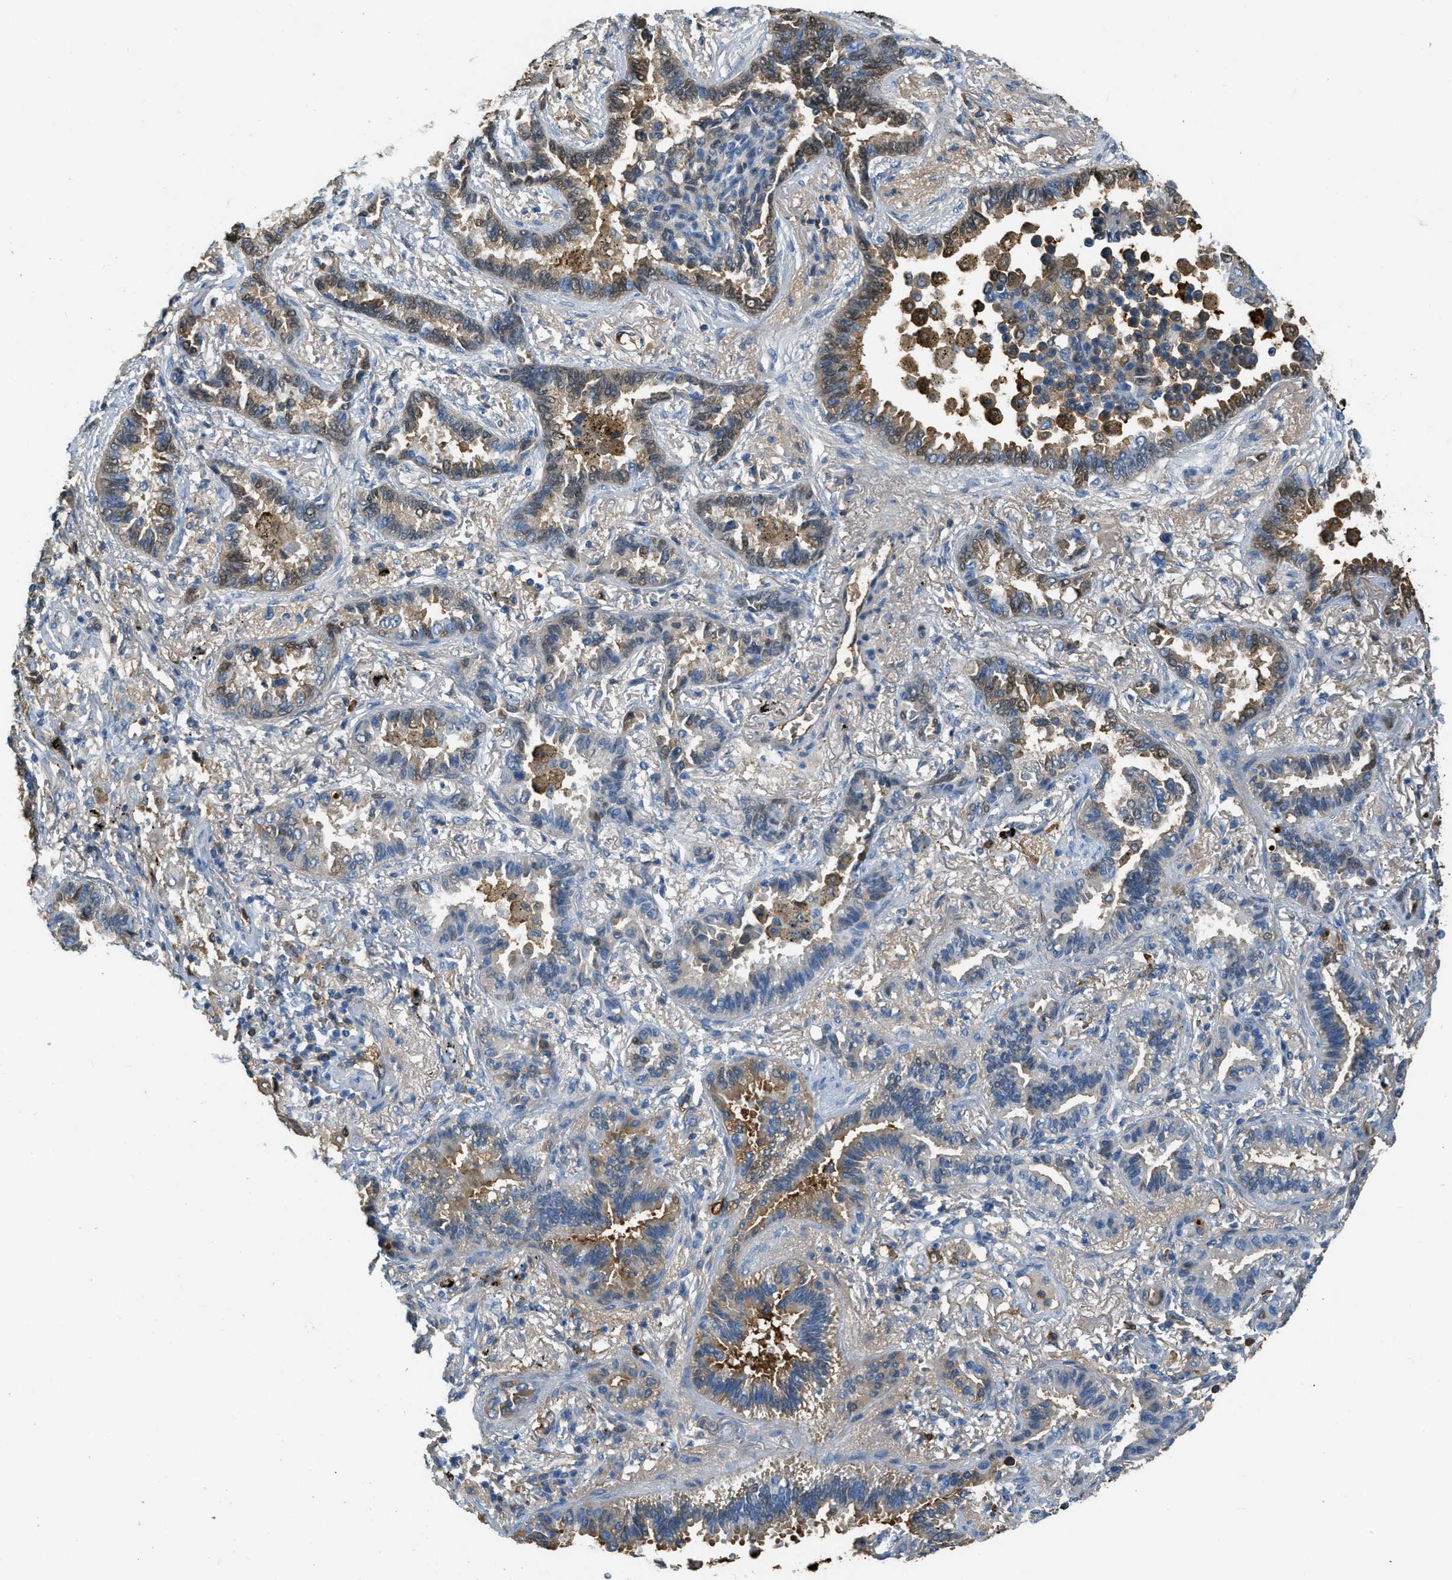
{"staining": {"intensity": "moderate", "quantity": "25%-75%", "location": "cytoplasmic/membranous,nuclear"}, "tissue": "lung cancer", "cell_type": "Tumor cells", "image_type": "cancer", "snomed": [{"axis": "morphology", "description": "Normal tissue, NOS"}, {"axis": "morphology", "description": "Adenocarcinoma, NOS"}, {"axis": "topography", "description": "Lung"}], "caption": "About 25%-75% of tumor cells in lung adenocarcinoma reveal moderate cytoplasmic/membranous and nuclear protein staining as visualized by brown immunohistochemical staining.", "gene": "PRTN3", "patient": {"sex": "male", "age": 59}}